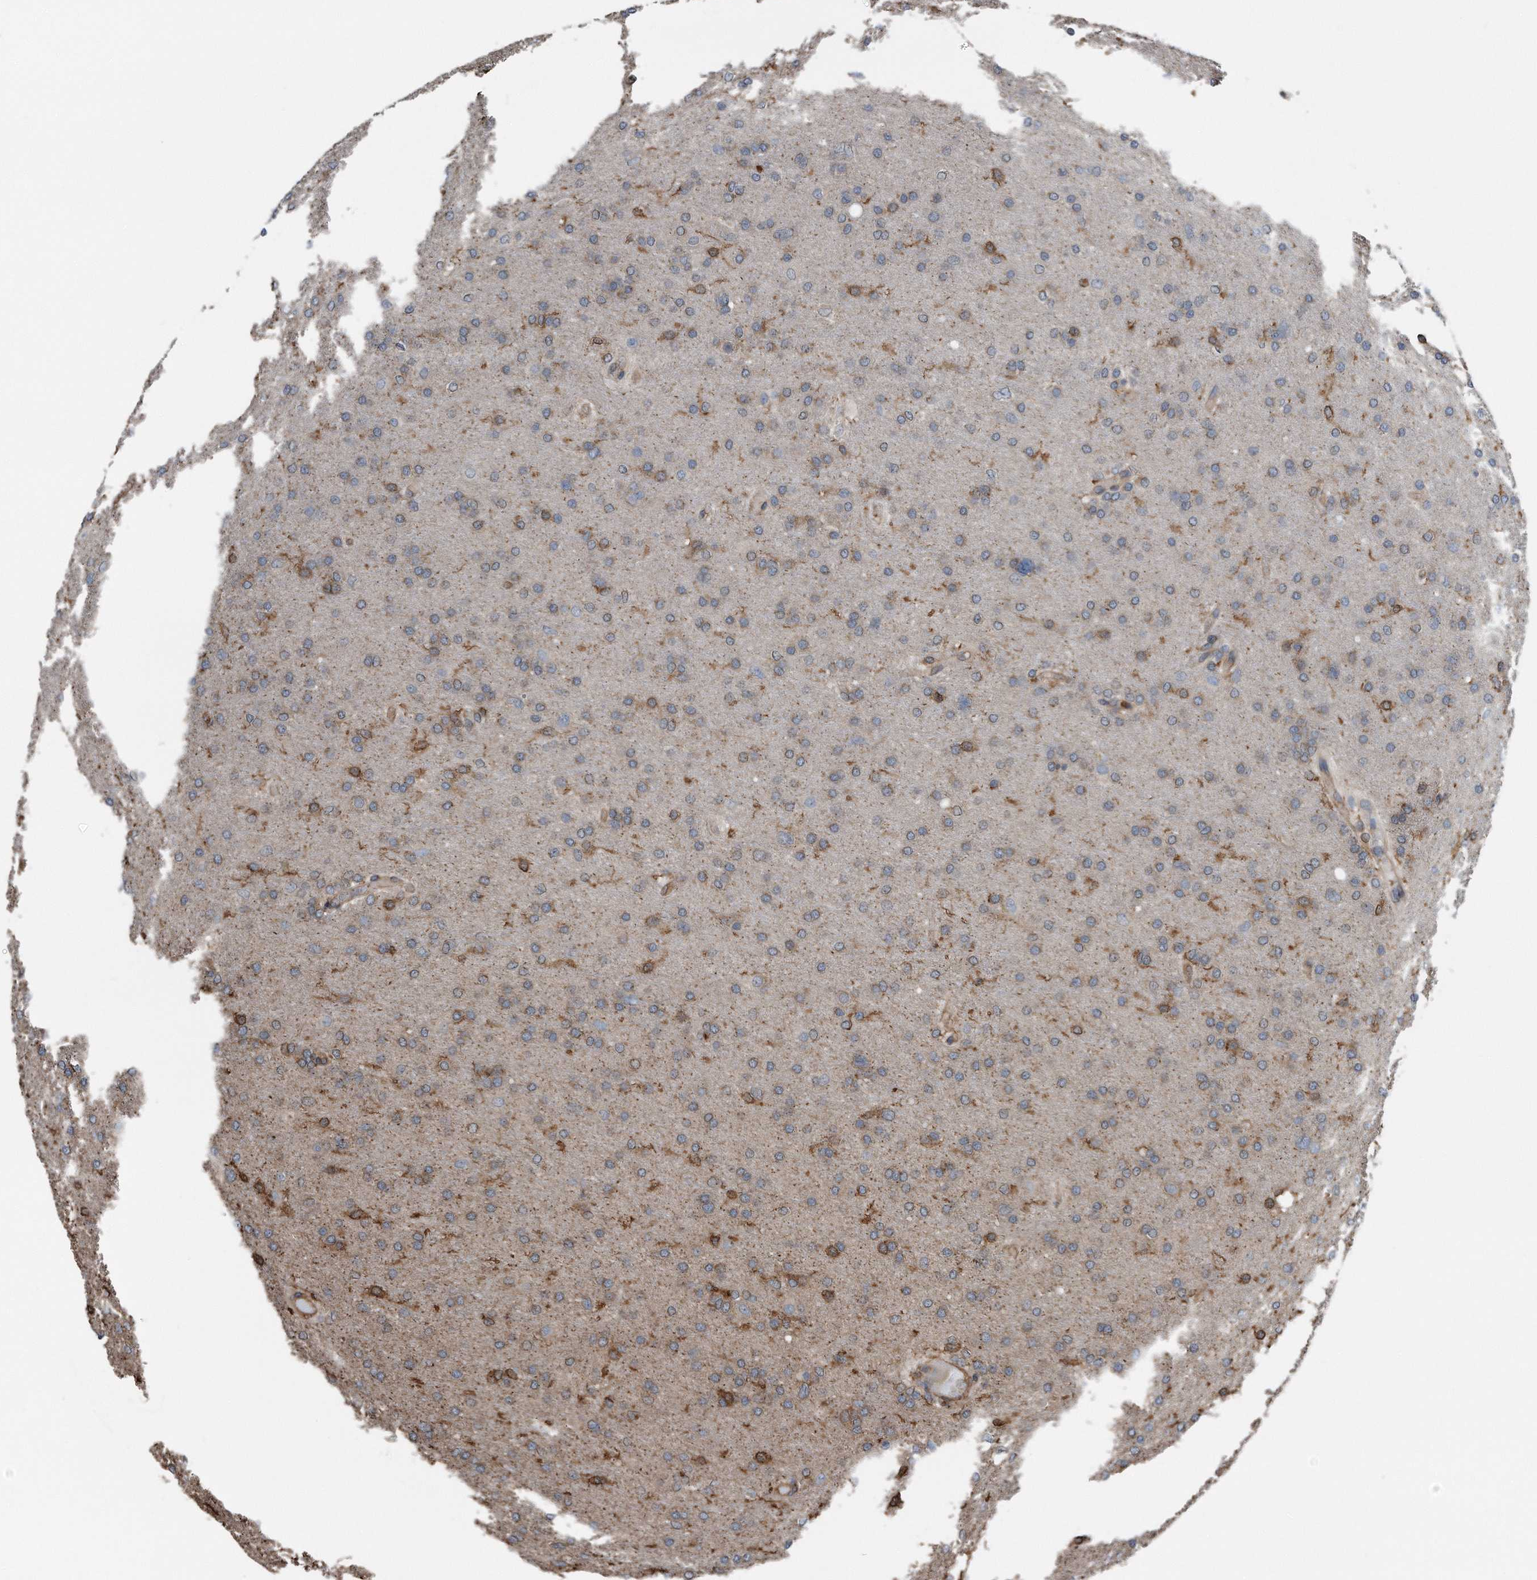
{"staining": {"intensity": "weak", "quantity": "25%-75%", "location": "cytoplasmic/membranous"}, "tissue": "glioma", "cell_type": "Tumor cells", "image_type": "cancer", "snomed": [{"axis": "morphology", "description": "Glioma, malignant, High grade"}, {"axis": "topography", "description": "Cerebral cortex"}], "caption": "DAB immunohistochemical staining of human high-grade glioma (malignant) exhibits weak cytoplasmic/membranous protein positivity in about 25%-75% of tumor cells. The staining is performed using DAB brown chromogen to label protein expression. The nuclei are counter-stained blue using hematoxylin.", "gene": "RSPO3", "patient": {"sex": "female", "age": 36}}